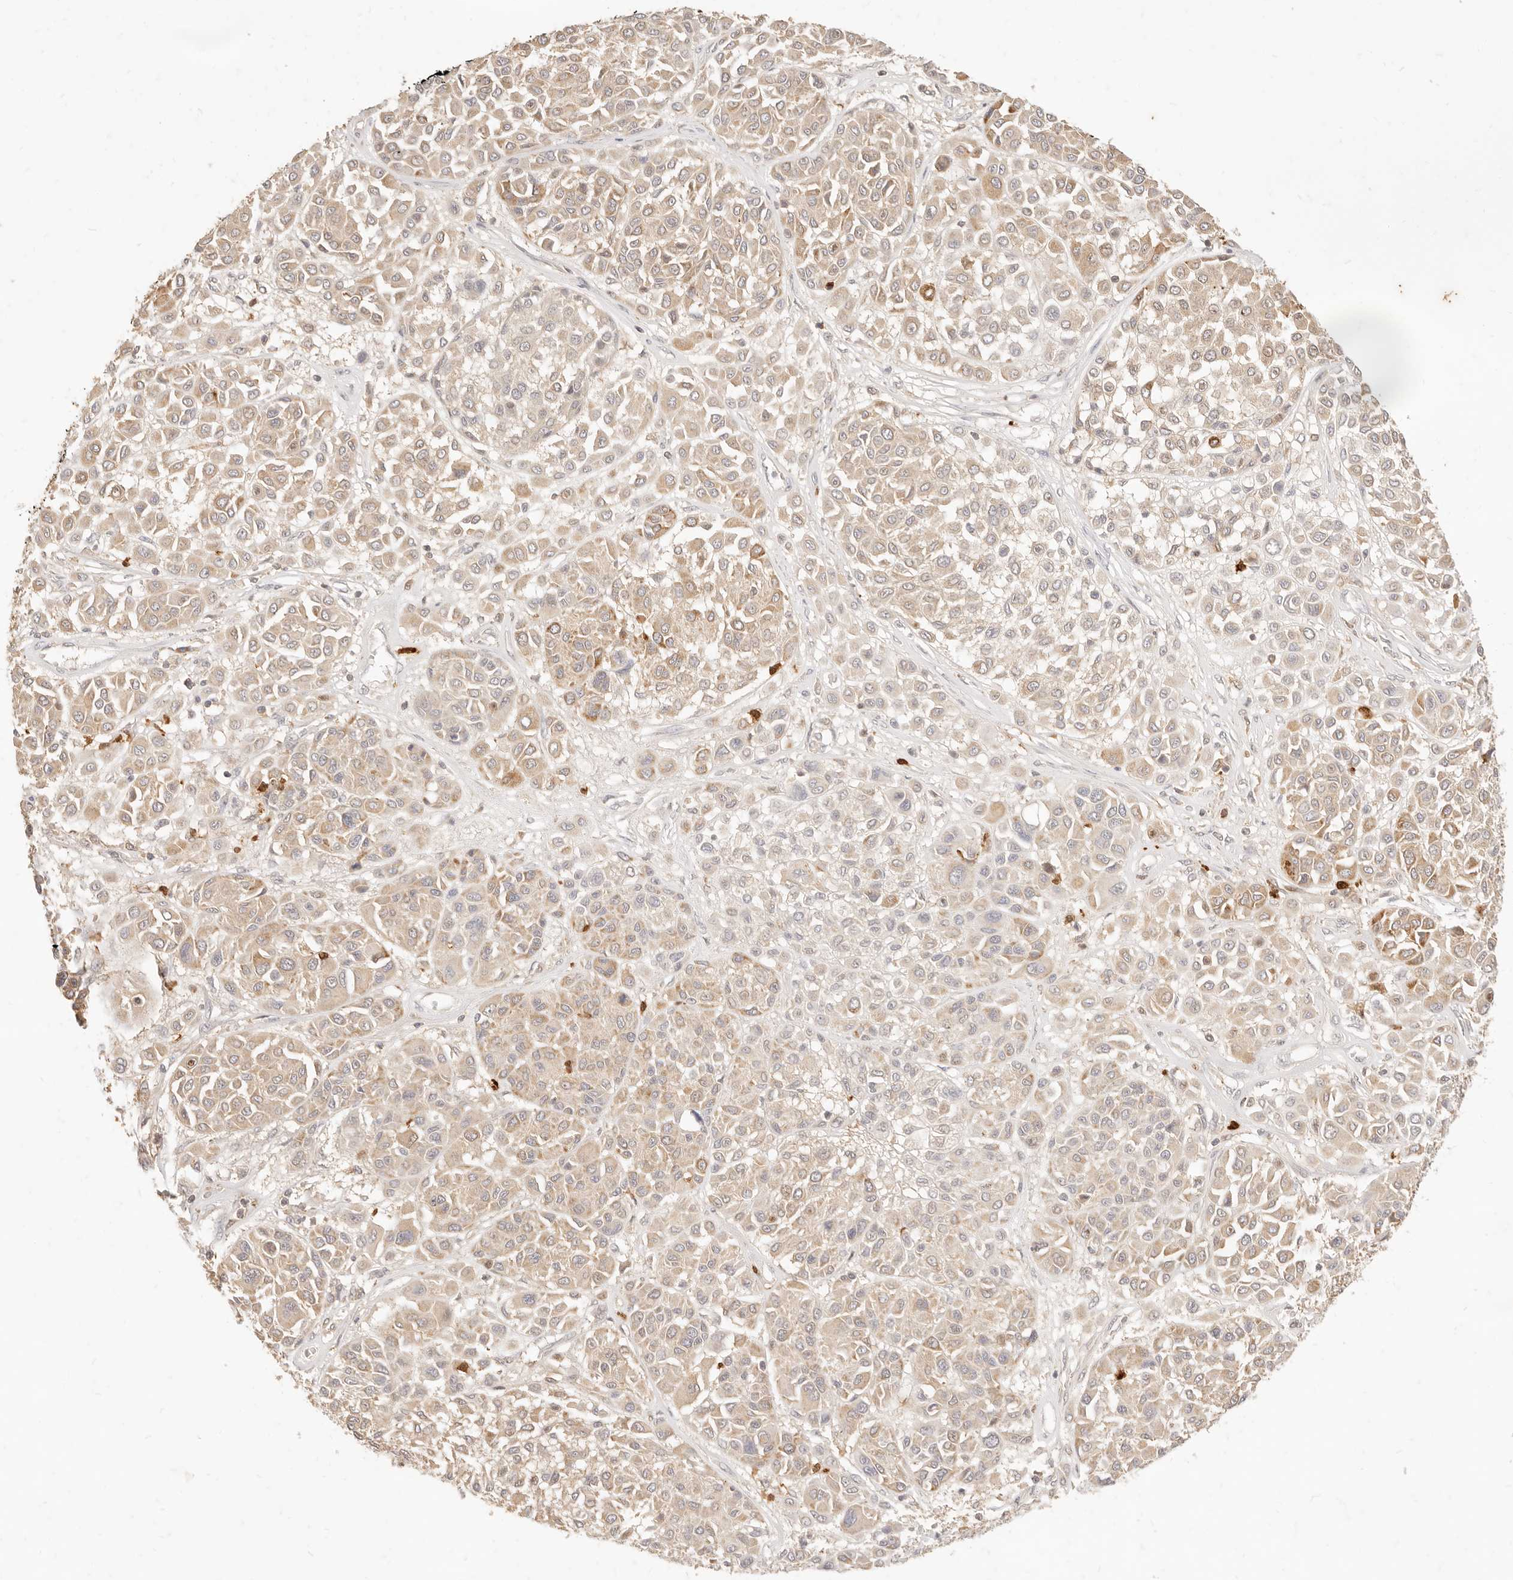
{"staining": {"intensity": "weak", "quantity": ">75%", "location": "cytoplasmic/membranous"}, "tissue": "melanoma", "cell_type": "Tumor cells", "image_type": "cancer", "snomed": [{"axis": "morphology", "description": "Malignant melanoma, Metastatic site"}, {"axis": "topography", "description": "Soft tissue"}], "caption": "This is a histology image of immunohistochemistry (IHC) staining of melanoma, which shows weak staining in the cytoplasmic/membranous of tumor cells.", "gene": "TMTC2", "patient": {"sex": "male", "age": 41}}